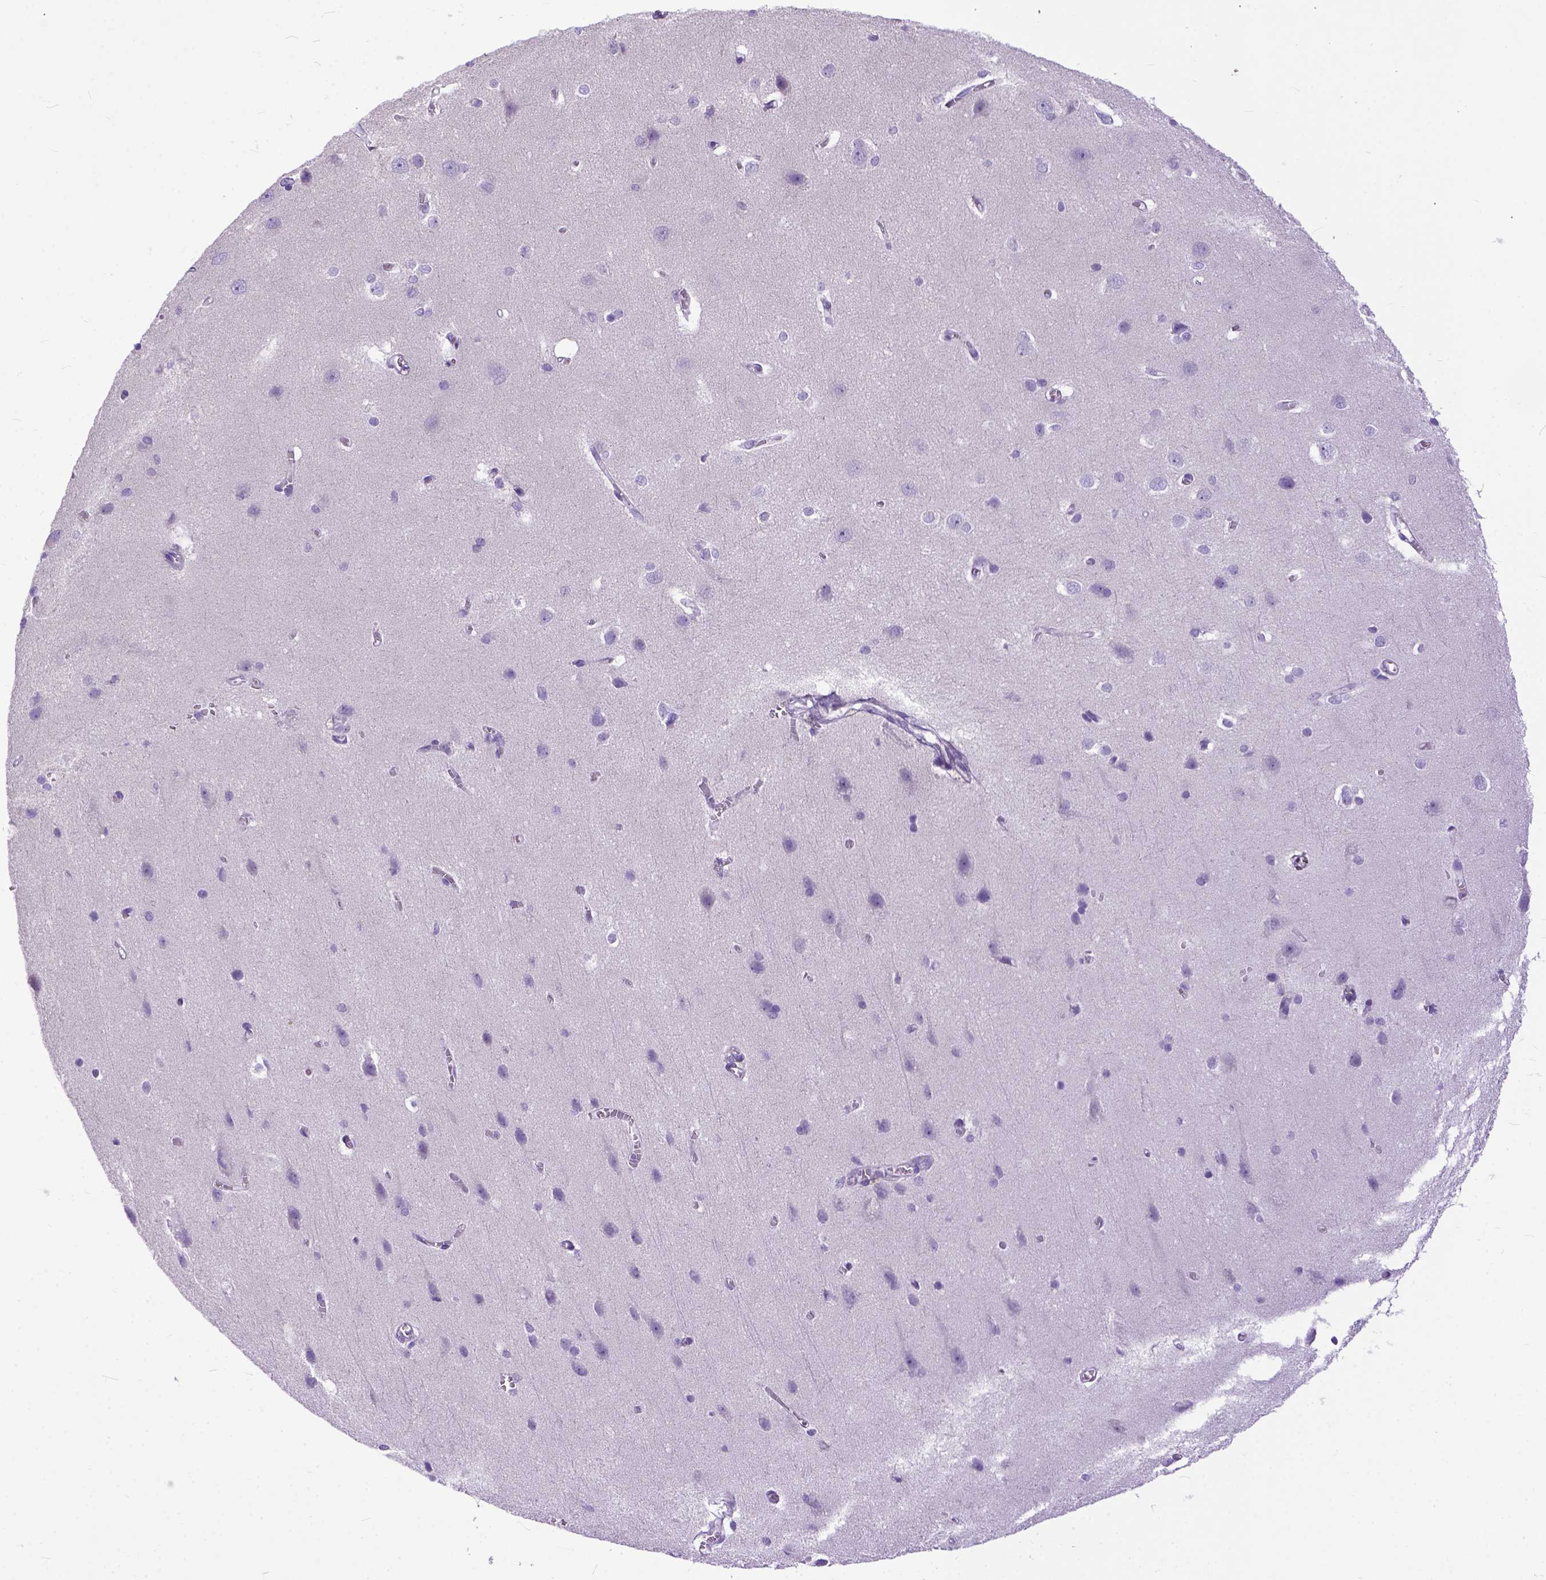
{"staining": {"intensity": "negative", "quantity": "none", "location": "none"}, "tissue": "cerebral cortex", "cell_type": "Endothelial cells", "image_type": "normal", "snomed": [{"axis": "morphology", "description": "Normal tissue, NOS"}, {"axis": "topography", "description": "Cerebral cortex"}], "caption": "There is no significant positivity in endothelial cells of cerebral cortex. (DAB immunohistochemistry, high magnification).", "gene": "PPL", "patient": {"sex": "male", "age": 37}}